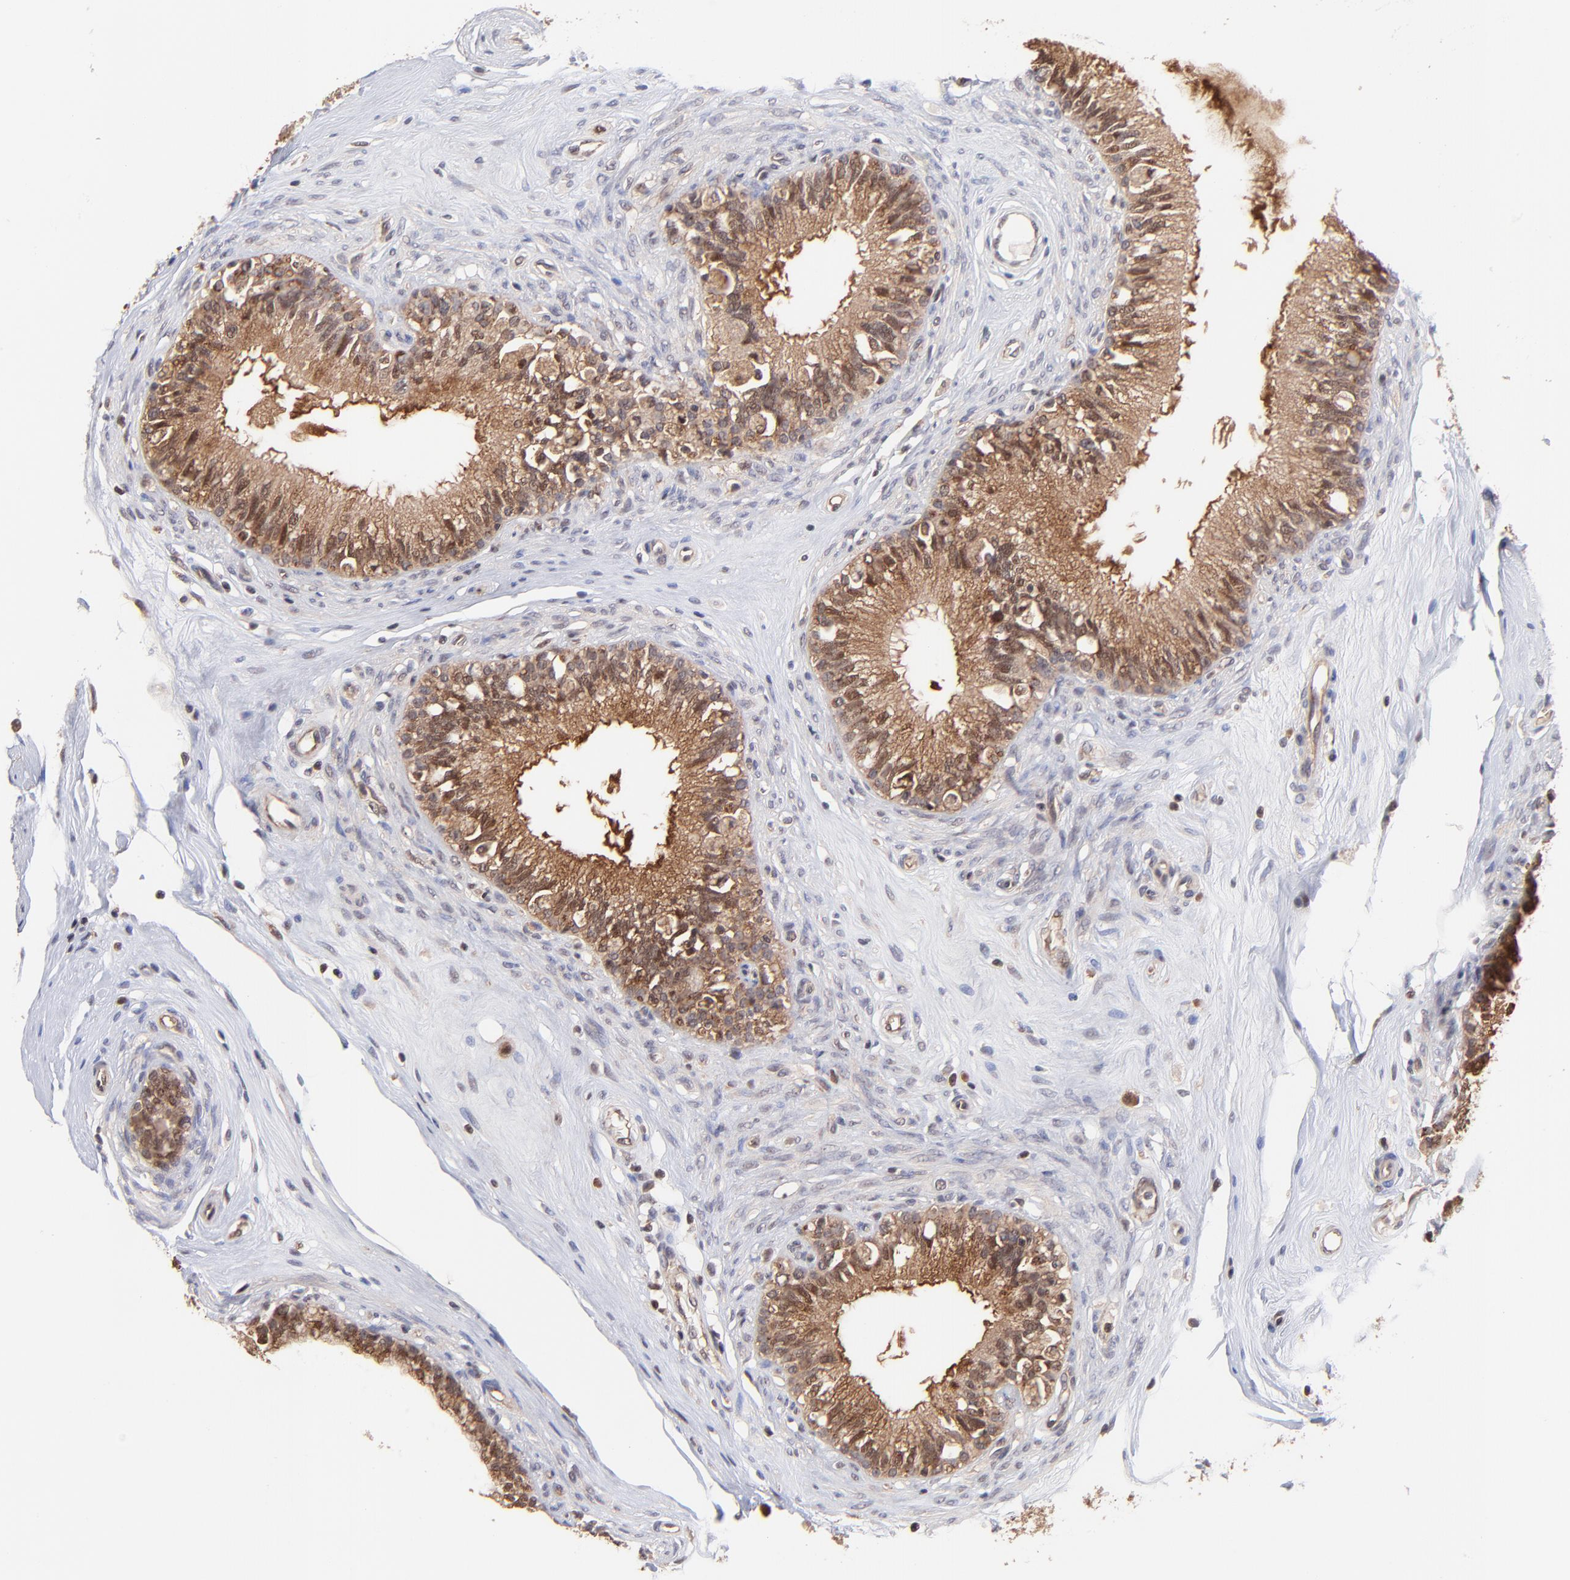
{"staining": {"intensity": "strong", "quantity": ">75%", "location": "cytoplasmic/membranous"}, "tissue": "epididymis", "cell_type": "Glandular cells", "image_type": "normal", "snomed": [{"axis": "morphology", "description": "Normal tissue, NOS"}, {"axis": "morphology", "description": "Inflammation, NOS"}, {"axis": "topography", "description": "Epididymis"}], "caption": "DAB (3,3'-diaminobenzidine) immunohistochemical staining of unremarkable epididymis displays strong cytoplasmic/membranous protein staining in approximately >75% of glandular cells.", "gene": "PSMA6", "patient": {"sex": "male", "age": 84}}